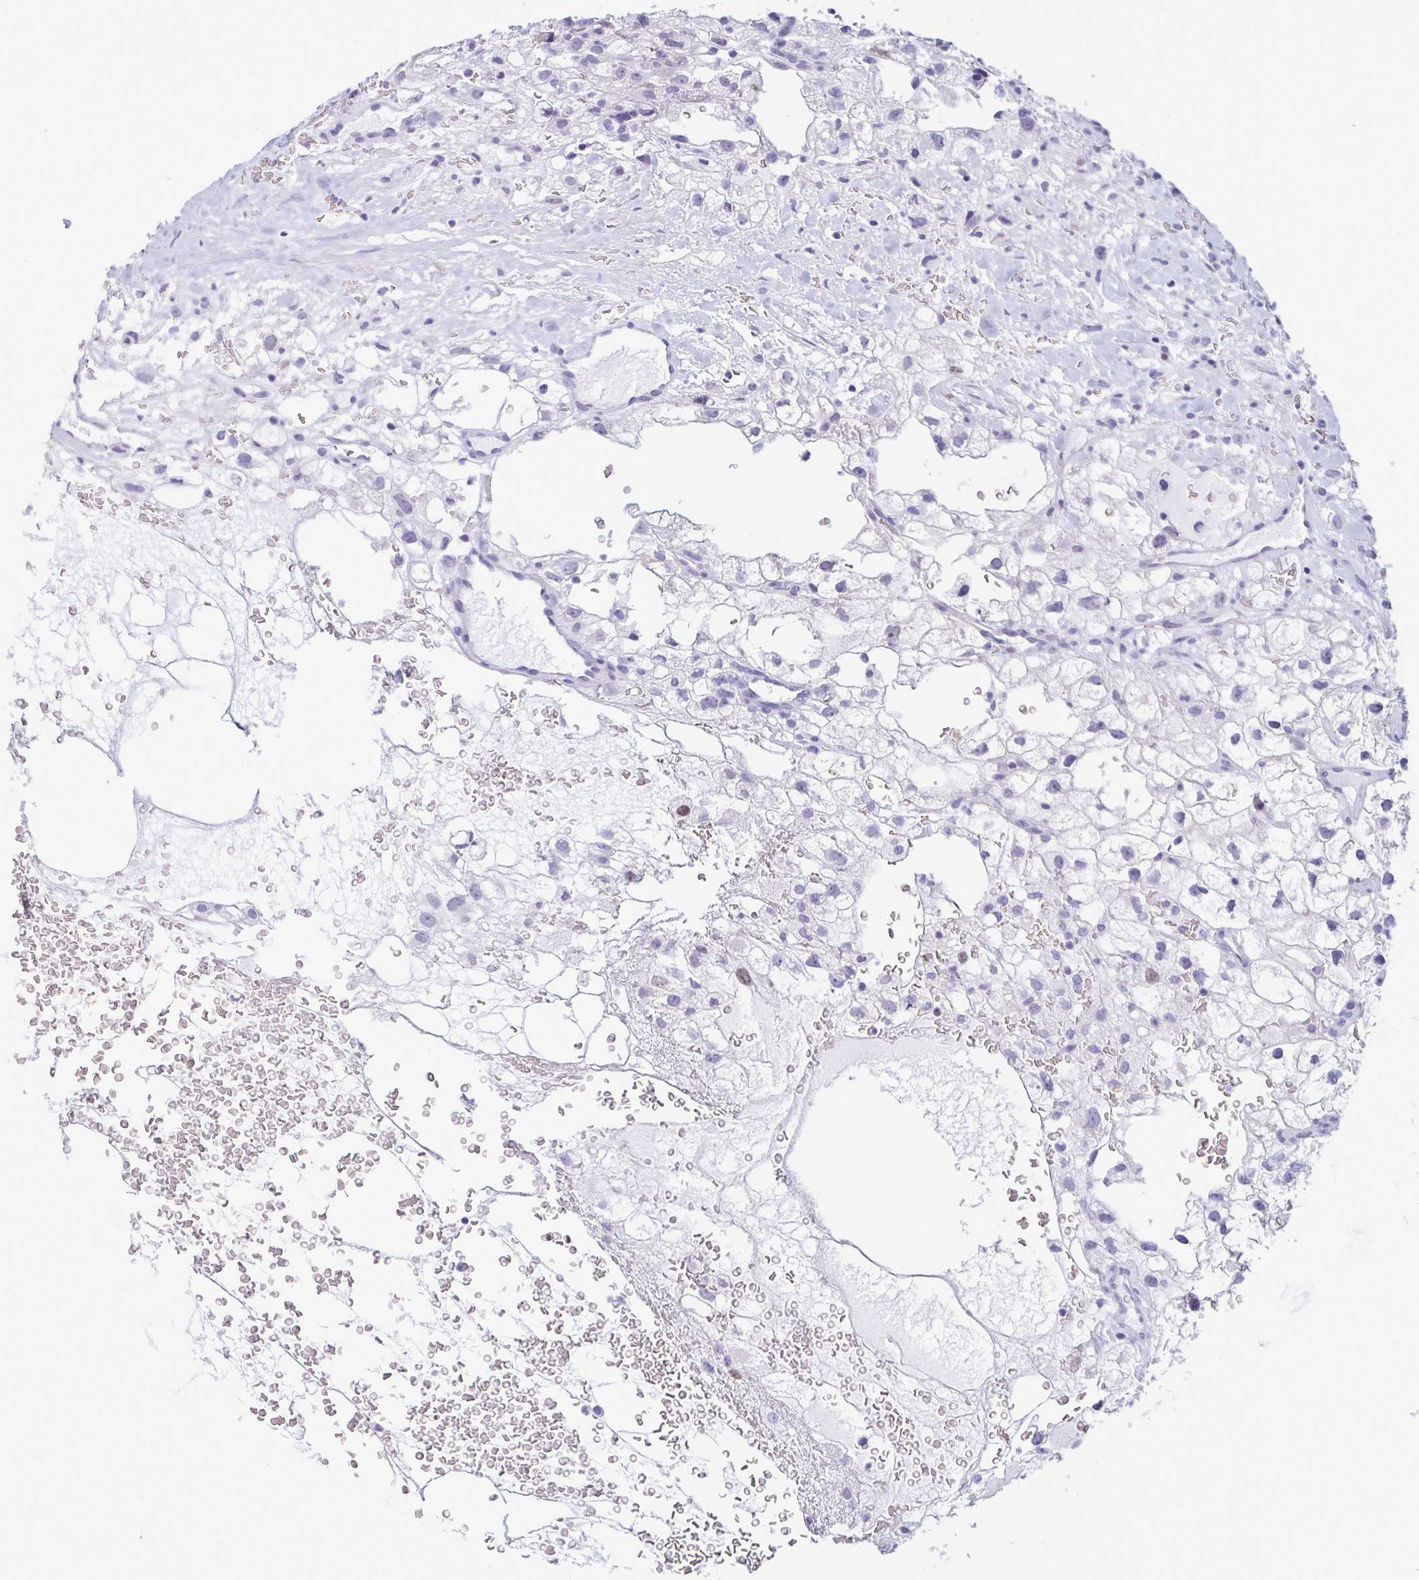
{"staining": {"intensity": "negative", "quantity": "none", "location": "none"}, "tissue": "renal cancer", "cell_type": "Tumor cells", "image_type": "cancer", "snomed": [{"axis": "morphology", "description": "Adenocarcinoma, NOS"}, {"axis": "topography", "description": "Kidney"}], "caption": "This is a photomicrograph of immunohistochemistry staining of adenocarcinoma (renal), which shows no staining in tumor cells. Brightfield microscopy of IHC stained with DAB (brown) and hematoxylin (blue), captured at high magnification.", "gene": "SUZ12", "patient": {"sex": "male", "age": 59}}